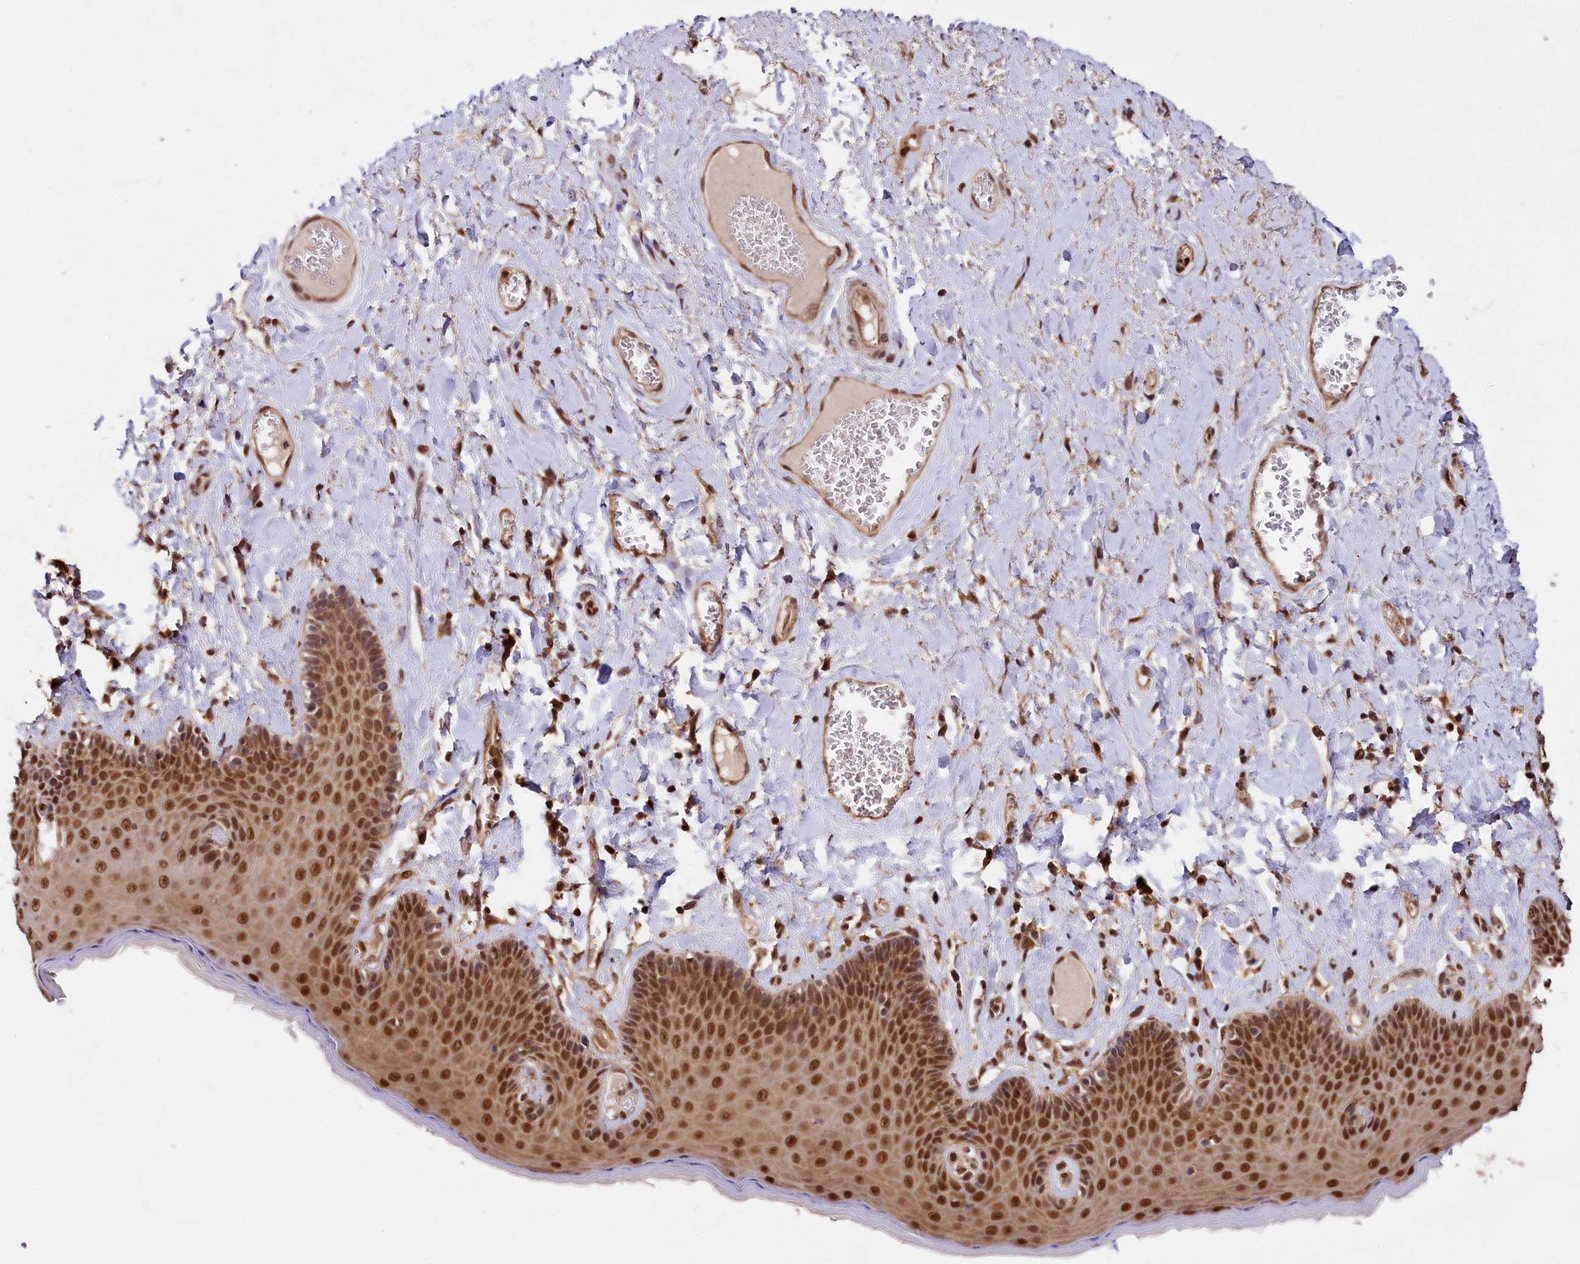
{"staining": {"intensity": "strong", "quantity": ">75%", "location": "cytoplasmic/membranous,nuclear"}, "tissue": "skin", "cell_type": "Epidermal cells", "image_type": "normal", "snomed": [{"axis": "morphology", "description": "Normal tissue, NOS"}, {"axis": "topography", "description": "Anal"}], "caption": "Immunohistochemical staining of unremarkable human skin demonstrates >75% levels of strong cytoplasmic/membranous,nuclear protein expression in about >75% of epidermal cells. (Stains: DAB in brown, nuclei in blue, Microscopy: brightfield microscopy at high magnification).", "gene": "ADRM1", "patient": {"sex": "male", "age": 69}}